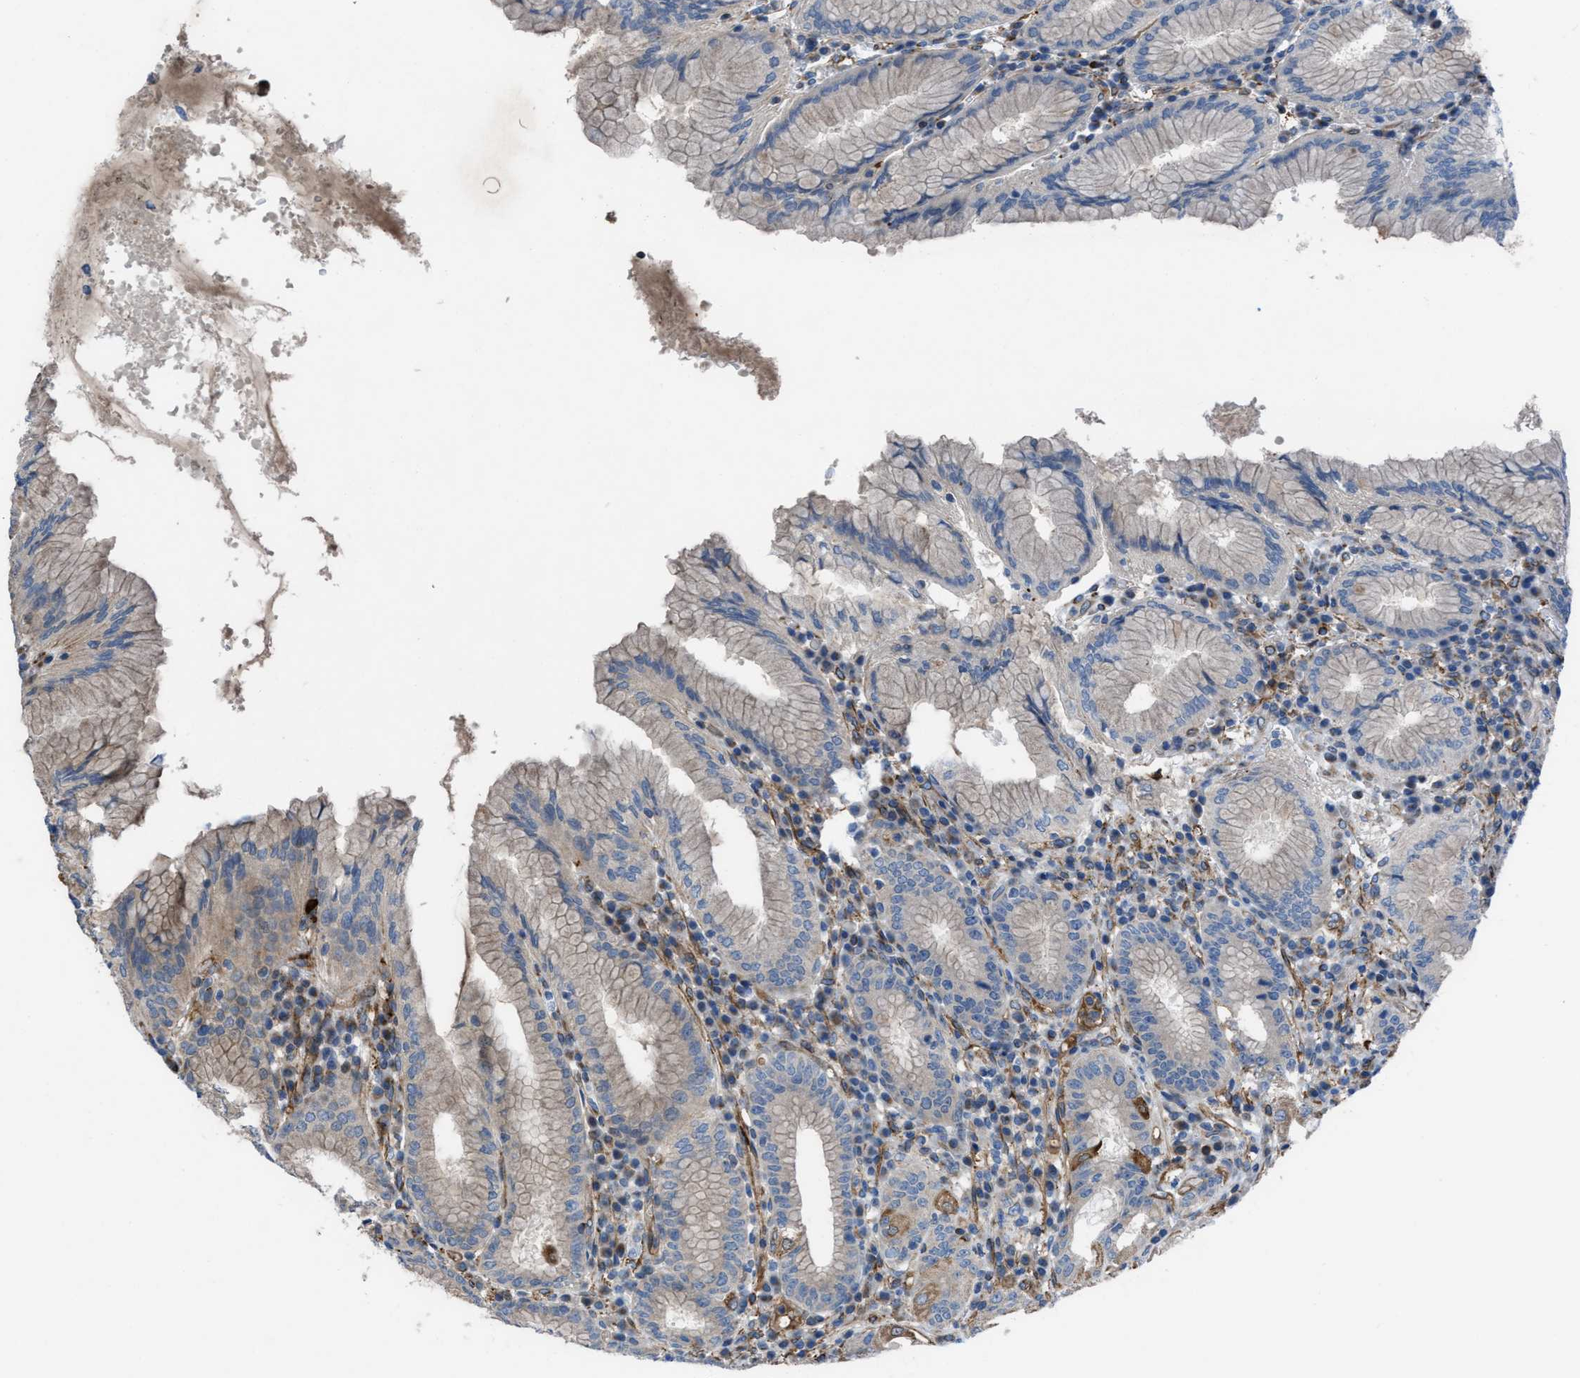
{"staining": {"intensity": "moderate", "quantity": "25%-75%", "location": "cytoplasmic/membranous"}, "tissue": "stomach", "cell_type": "Glandular cells", "image_type": "normal", "snomed": [{"axis": "morphology", "description": "Normal tissue, NOS"}, {"axis": "topography", "description": "Stomach"}, {"axis": "topography", "description": "Stomach, lower"}], "caption": "Benign stomach displays moderate cytoplasmic/membranous positivity in approximately 25%-75% of glandular cells, visualized by immunohistochemistry.", "gene": "SLC6A9", "patient": {"sex": "female", "age": 56}}